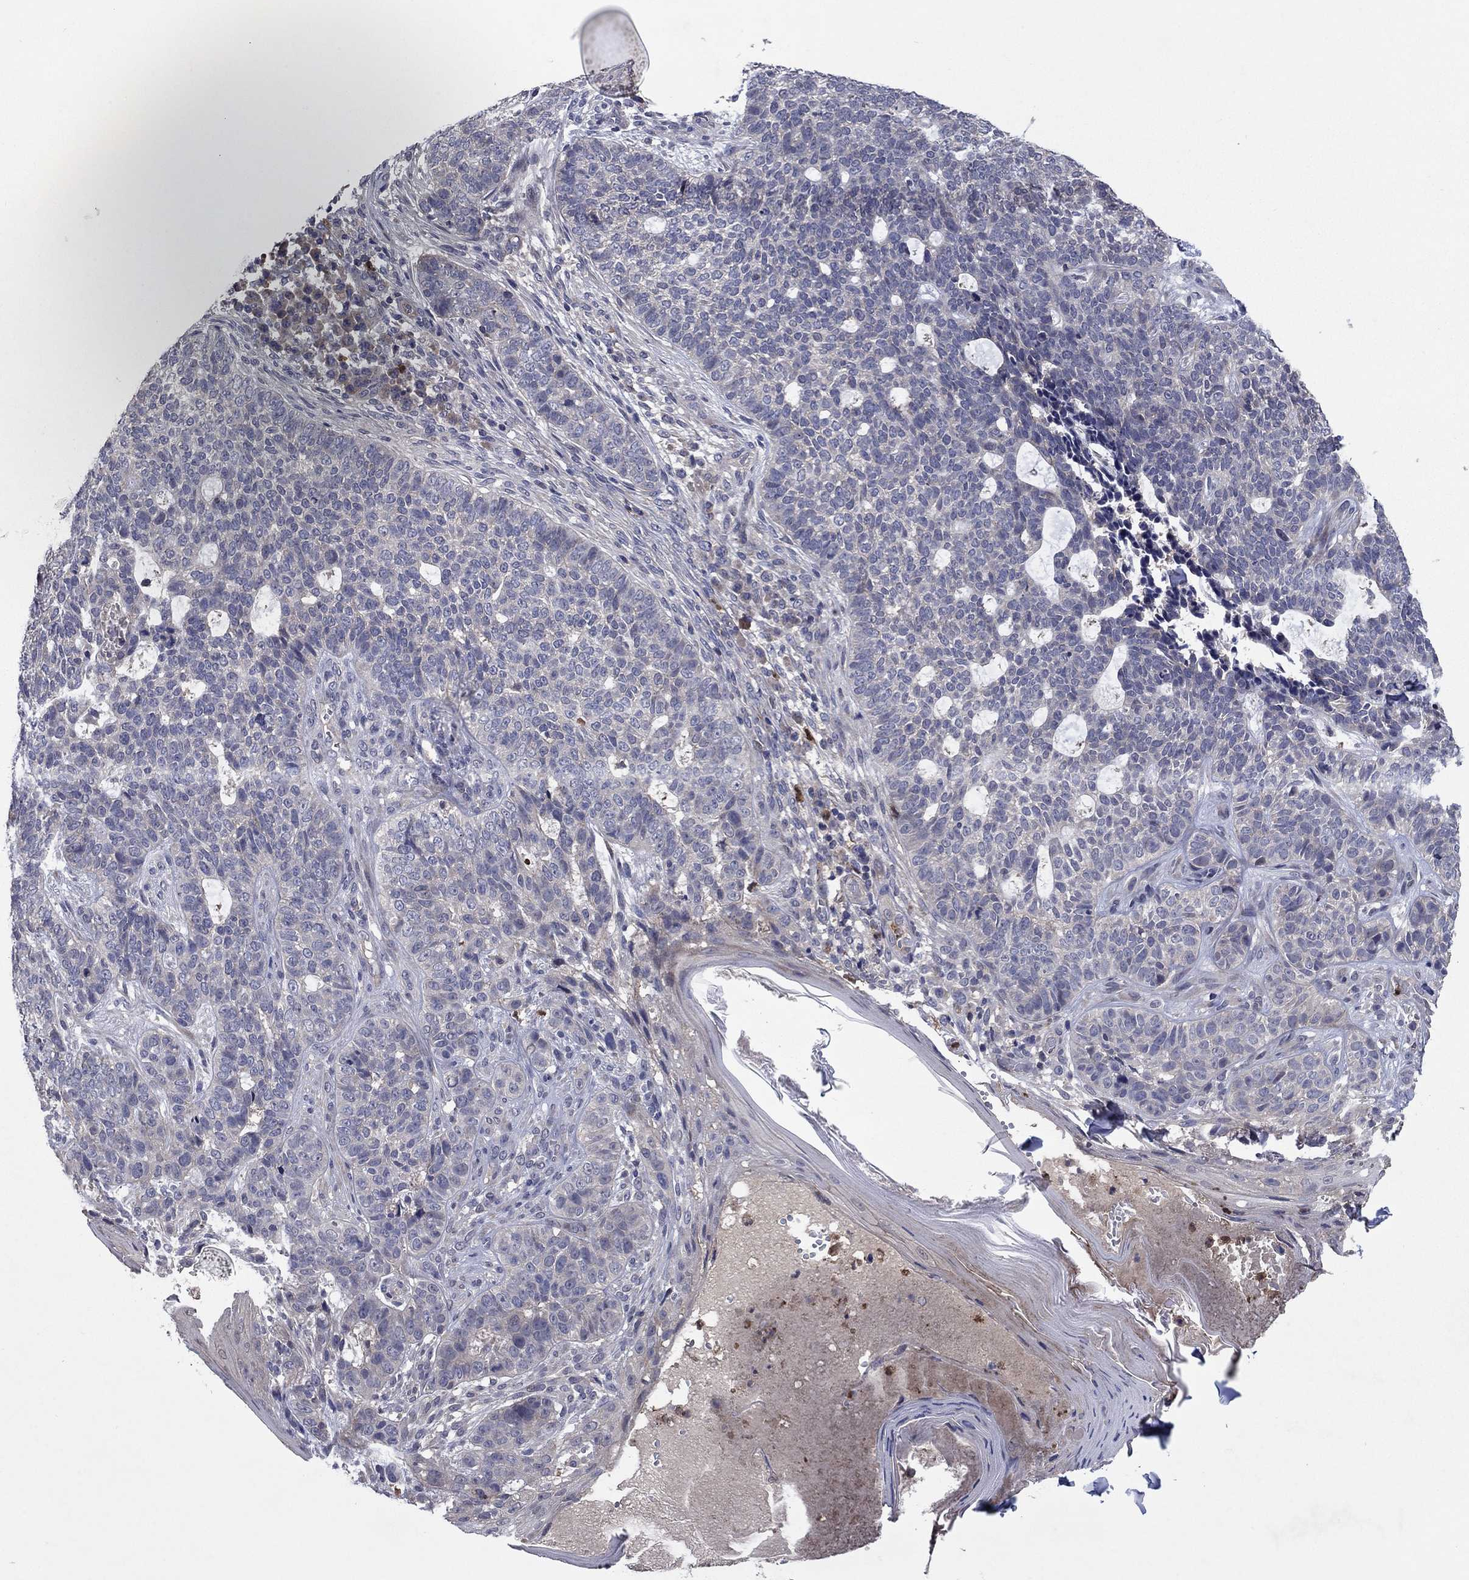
{"staining": {"intensity": "negative", "quantity": "none", "location": "none"}, "tissue": "skin cancer", "cell_type": "Tumor cells", "image_type": "cancer", "snomed": [{"axis": "morphology", "description": "Basal cell carcinoma"}, {"axis": "topography", "description": "Skin"}], "caption": "DAB (3,3'-diaminobenzidine) immunohistochemical staining of skin basal cell carcinoma reveals no significant staining in tumor cells.", "gene": "MSRB1", "patient": {"sex": "female", "age": 69}}